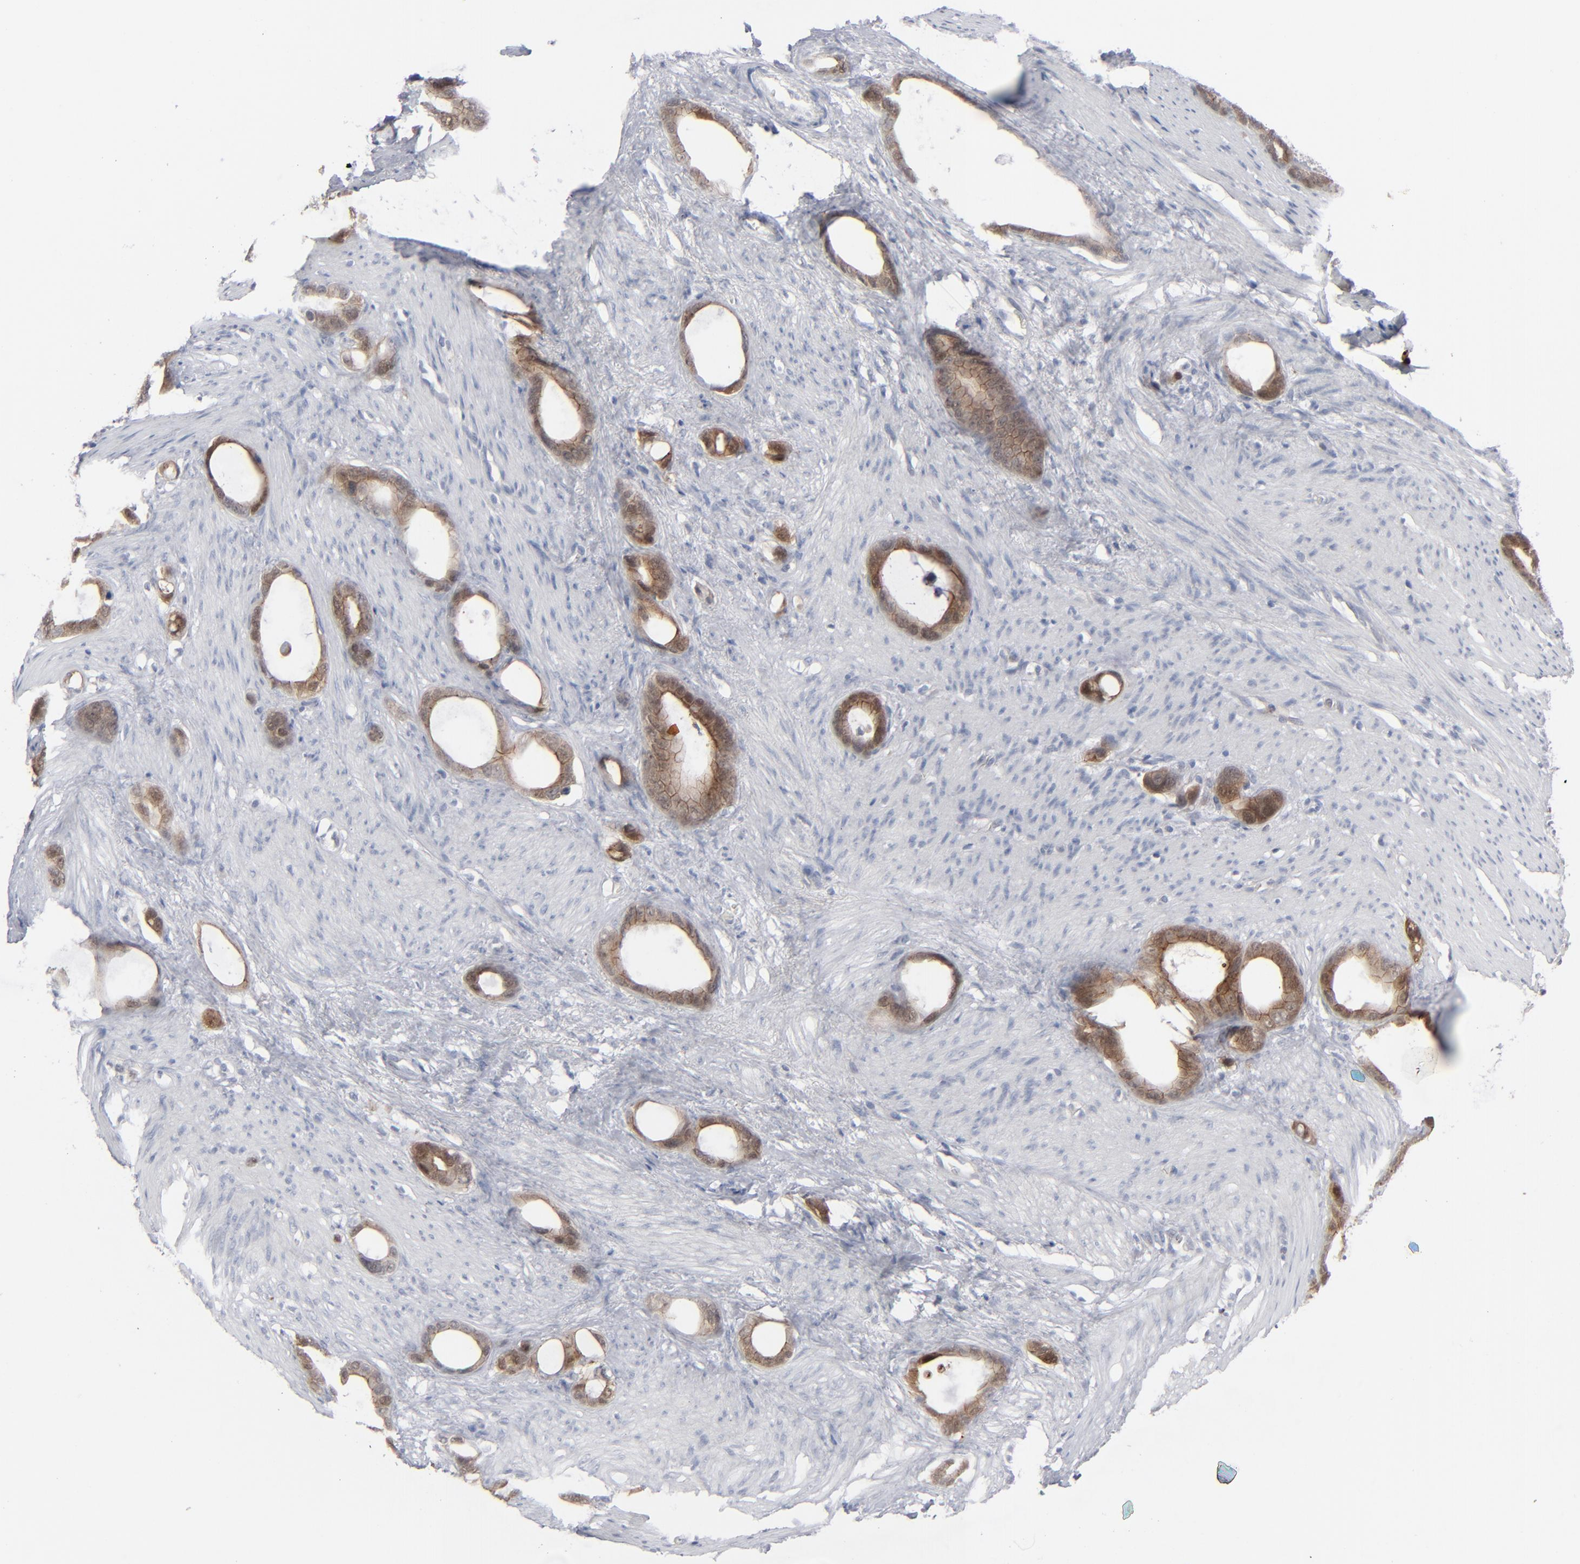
{"staining": {"intensity": "moderate", "quantity": ">75%", "location": "cytoplasmic/membranous"}, "tissue": "stomach cancer", "cell_type": "Tumor cells", "image_type": "cancer", "snomed": [{"axis": "morphology", "description": "Adenocarcinoma, NOS"}, {"axis": "topography", "description": "Stomach"}], "caption": "A high-resolution photomicrograph shows immunohistochemistry staining of stomach cancer (adenocarcinoma), which displays moderate cytoplasmic/membranous positivity in approximately >75% of tumor cells.", "gene": "POF1B", "patient": {"sex": "female", "age": 75}}